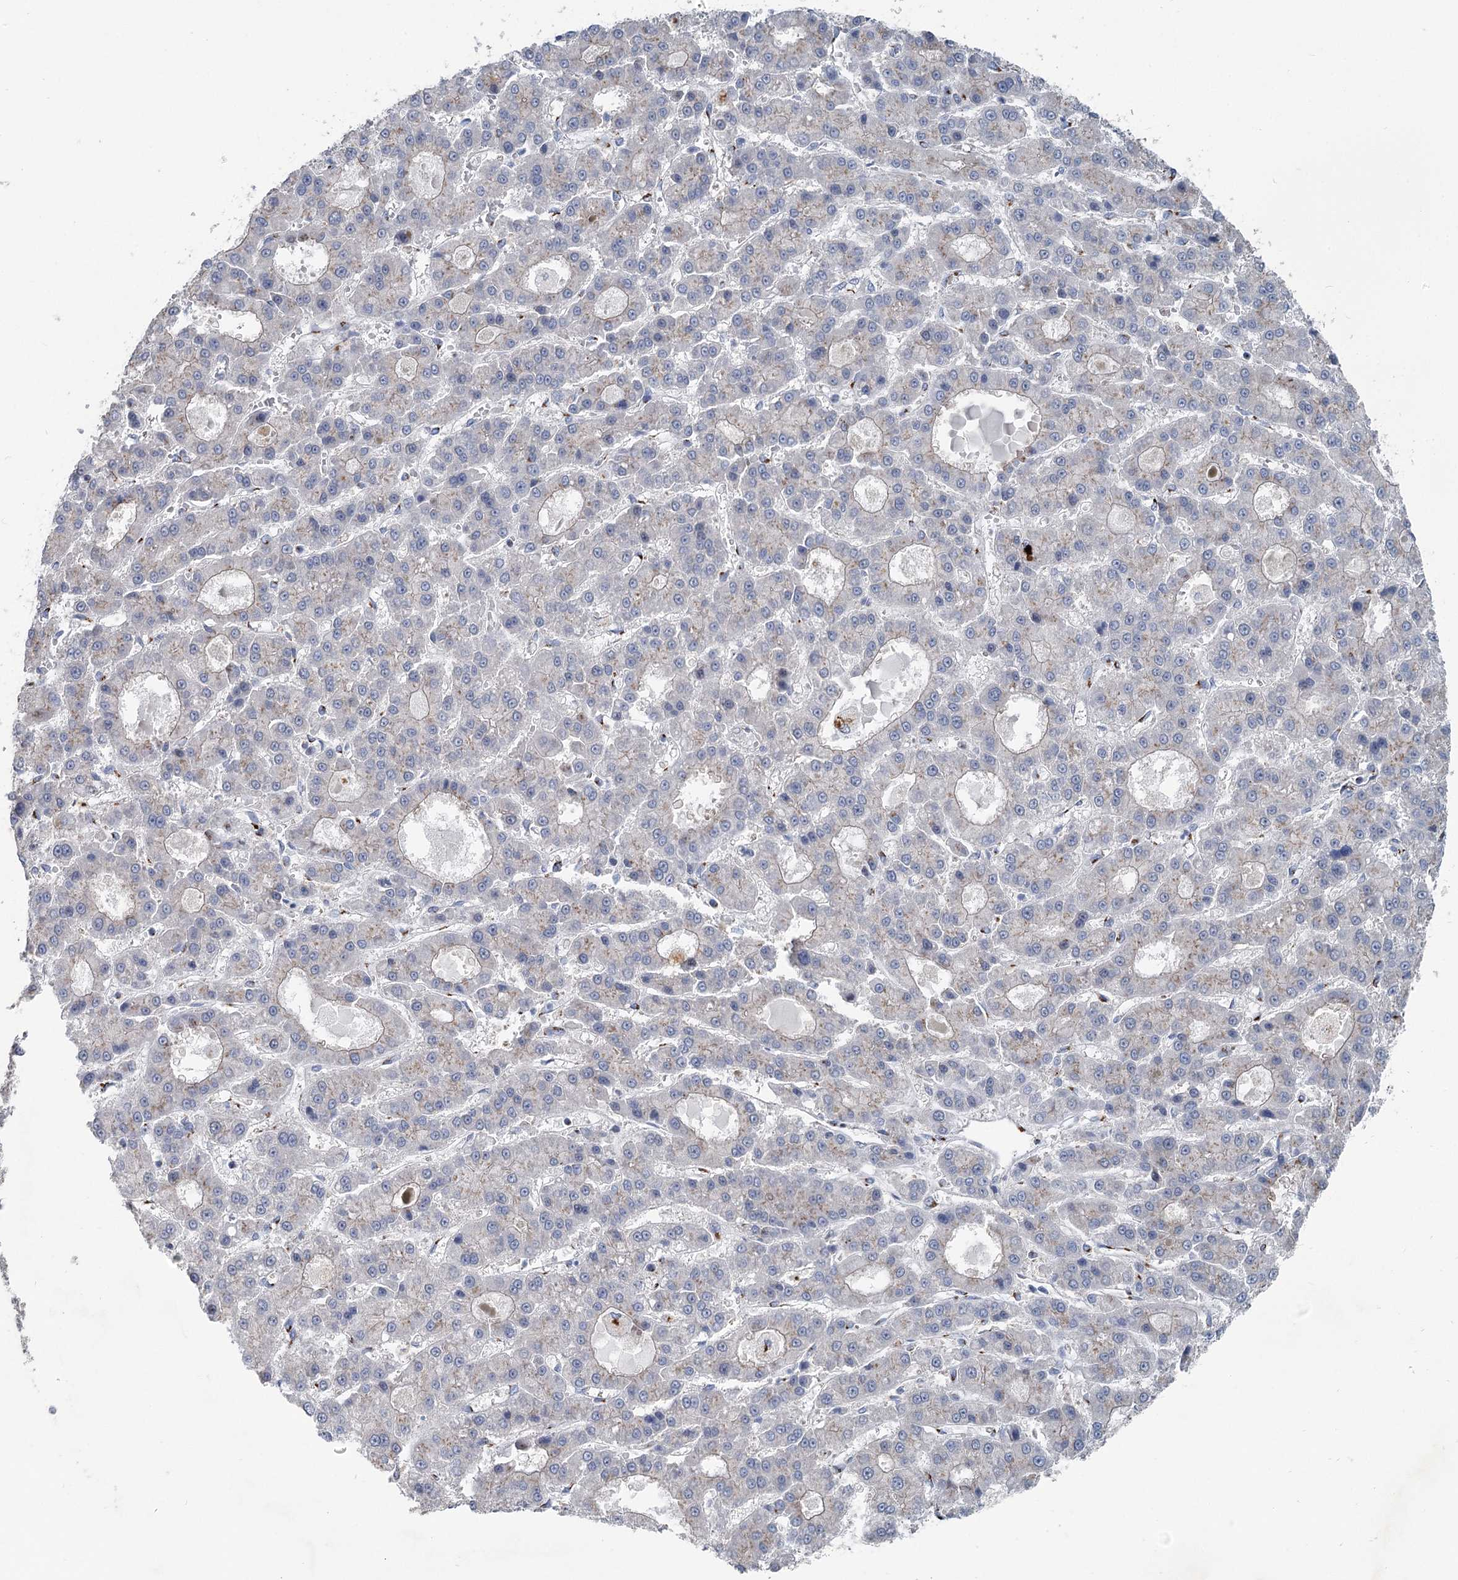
{"staining": {"intensity": "negative", "quantity": "none", "location": "none"}, "tissue": "liver cancer", "cell_type": "Tumor cells", "image_type": "cancer", "snomed": [{"axis": "morphology", "description": "Carcinoma, Hepatocellular, NOS"}, {"axis": "topography", "description": "Liver"}], "caption": "A high-resolution micrograph shows immunohistochemistry (IHC) staining of hepatocellular carcinoma (liver), which displays no significant staining in tumor cells.", "gene": "ITIH5", "patient": {"sex": "male", "age": 70}}